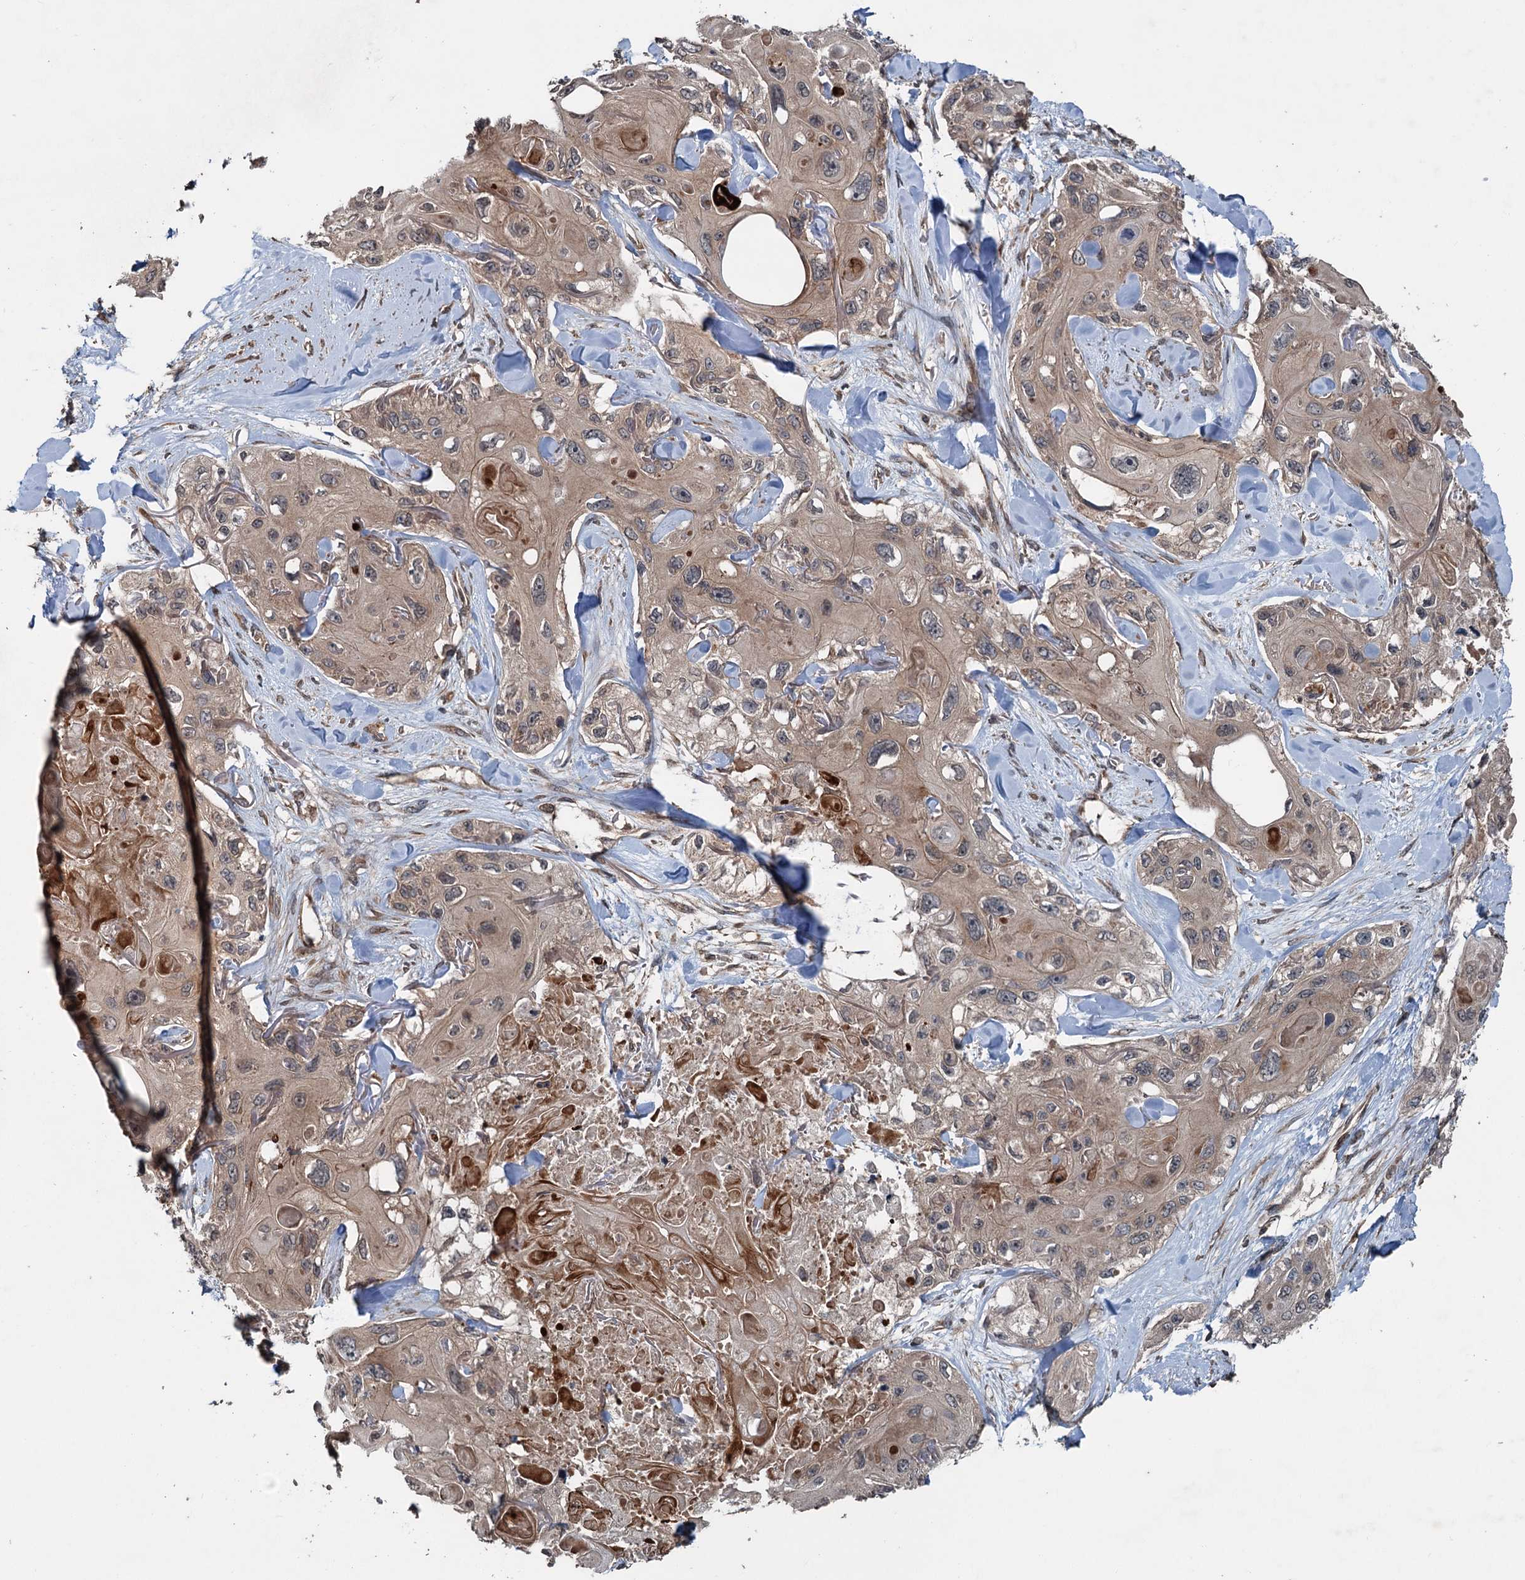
{"staining": {"intensity": "moderate", "quantity": ">75%", "location": "cytoplasmic/membranous"}, "tissue": "skin cancer", "cell_type": "Tumor cells", "image_type": "cancer", "snomed": [{"axis": "morphology", "description": "Normal tissue, NOS"}, {"axis": "morphology", "description": "Squamous cell carcinoma, NOS"}, {"axis": "topography", "description": "Skin"}], "caption": "DAB immunohistochemical staining of squamous cell carcinoma (skin) reveals moderate cytoplasmic/membranous protein positivity in about >75% of tumor cells. The protein of interest is shown in brown color, while the nuclei are stained blue.", "gene": "N4BP2L2", "patient": {"sex": "male", "age": 72}}